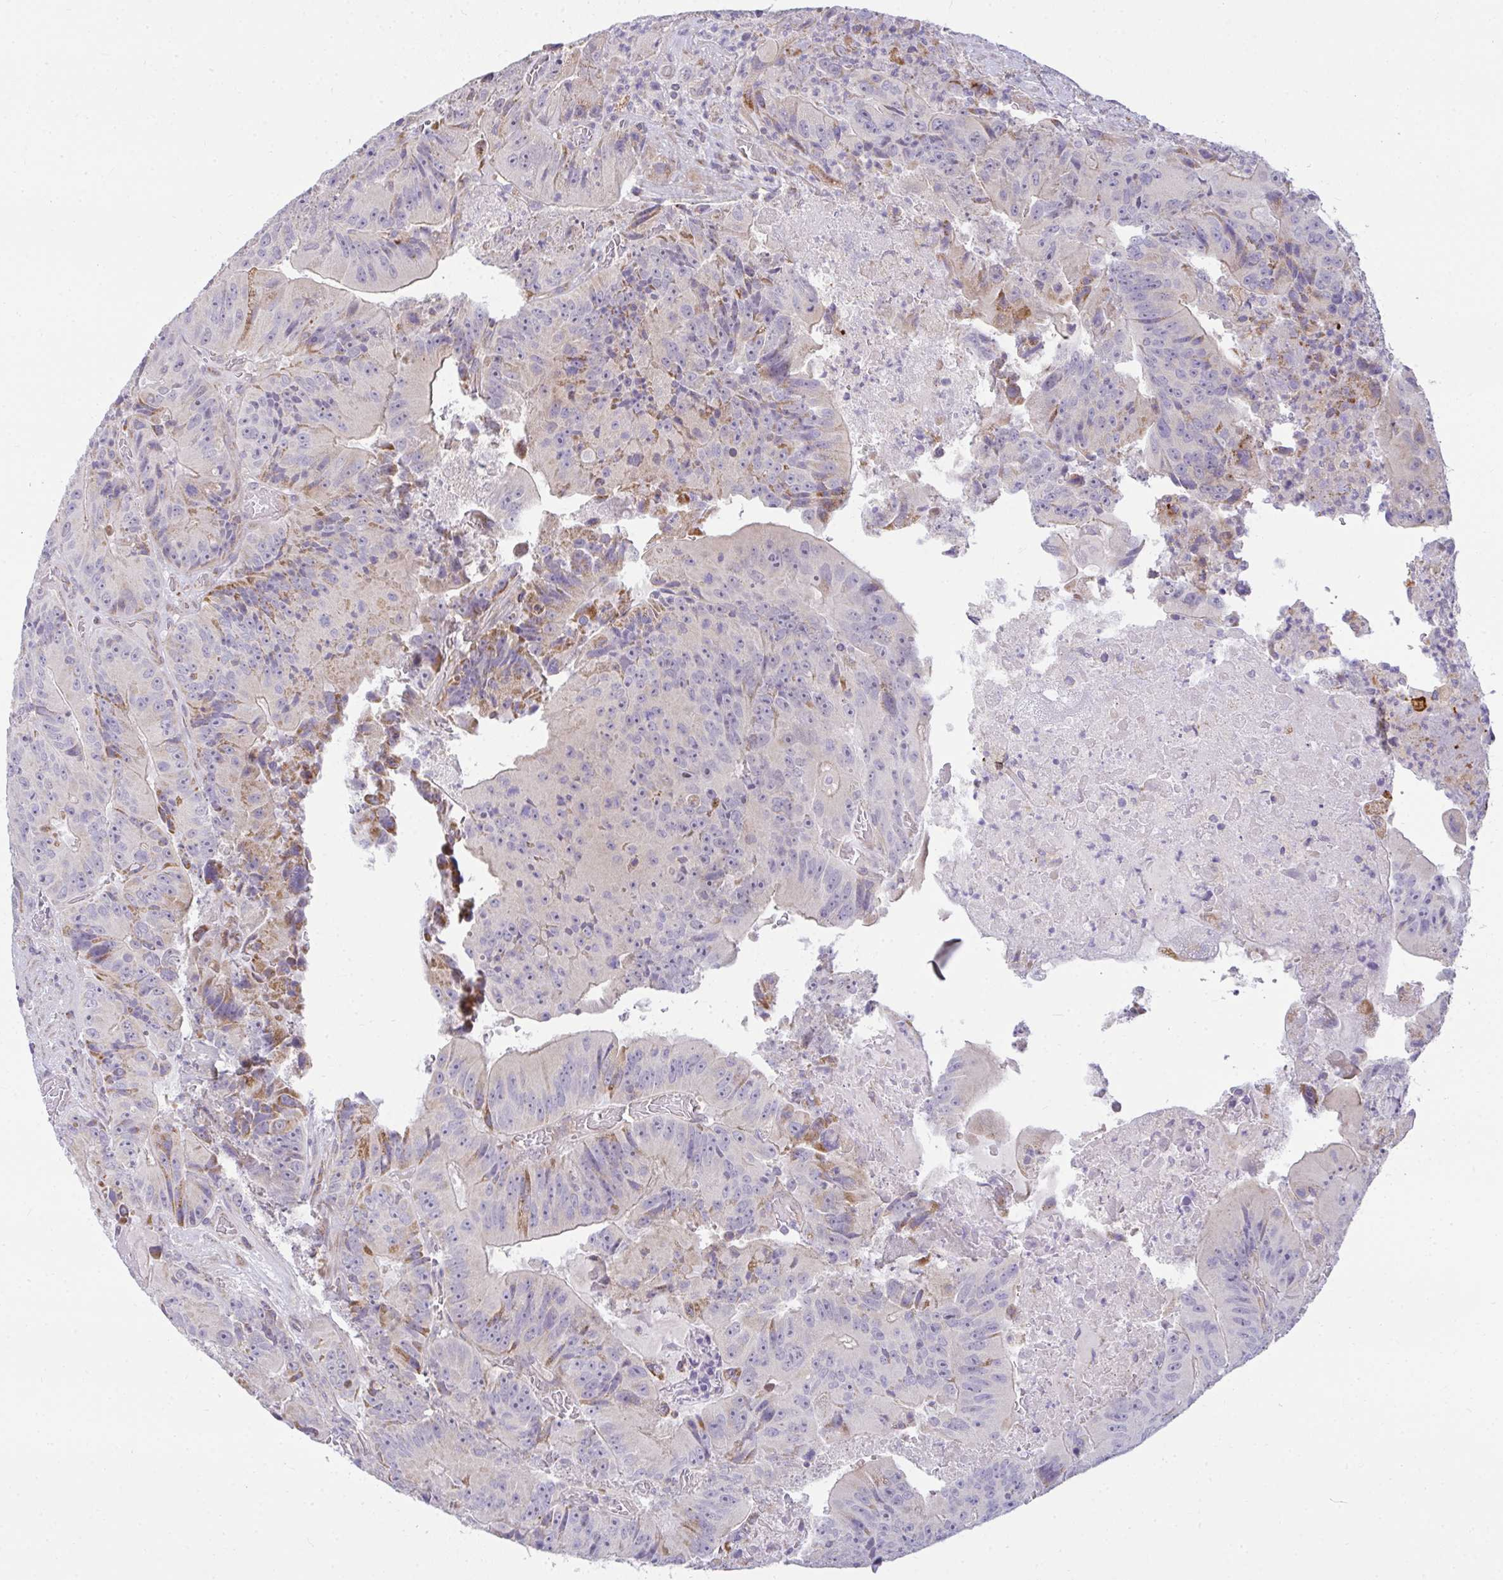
{"staining": {"intensity": "moderate", "quantity": "<25%", "location": "cytoplasmic/membranous"}, "tissue": "colorectal cancer", "cell_type": "Tumor cells", "image_type": "cancer", "snomed": [{"axis": "morphology", "description": "Adenocarcinoma, NOS"}, {"axis": "topography", "description": "Colon"}], "caption": "DAB (3,3'-diaminobenzidine) immunohistochemical staining of human colorectal adenocarcinoma demonstrates moderate cytoplasmic/membranous protein staining in about <25% of tumor cells.", "gene": "SRRM4", "patient": {"sex": "female", "age": 86}}